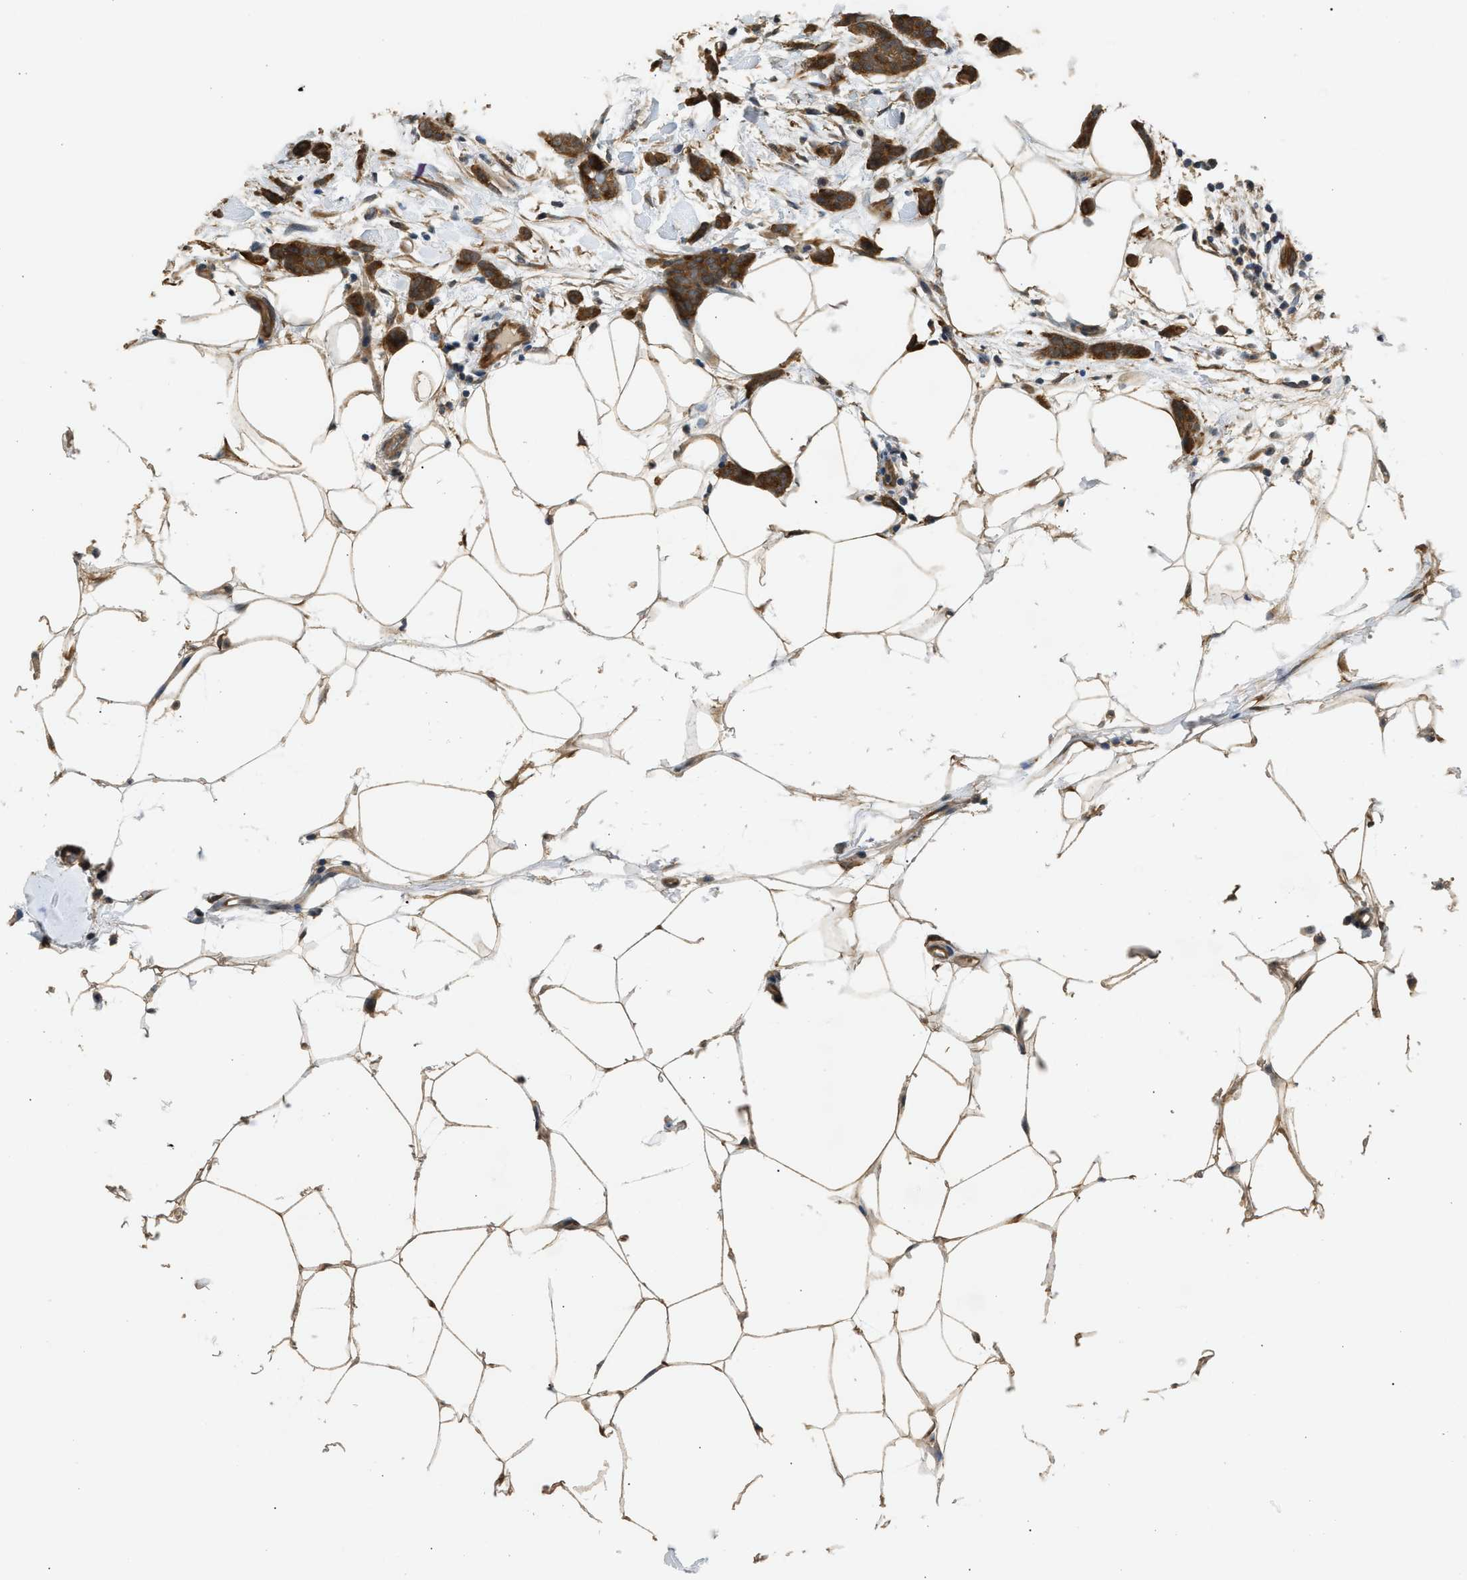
{"staining": {"intensity": "strong", "quantity": ">75%", "location": "cytoplasmic/membranous"}, "tissue": "breast cancer", "cell_type": "Tumor cells", "image_type": "cancer", "snomed": [{"axis": "morphology", "description": "Lobular carcinoma"}, {"axis": "topography", "description": "Skin"}, {"axis": "topography", "description": "Breast"}], "caption": "About >75% of tumor cells in breast cancer (lobular carcinoma) reveal strong cytoplasmic/membranous protein expression as visualized by brown immunohistochemical staining.", "gene": "BAG3", "patient": {"sex": "female", "age": 46}}